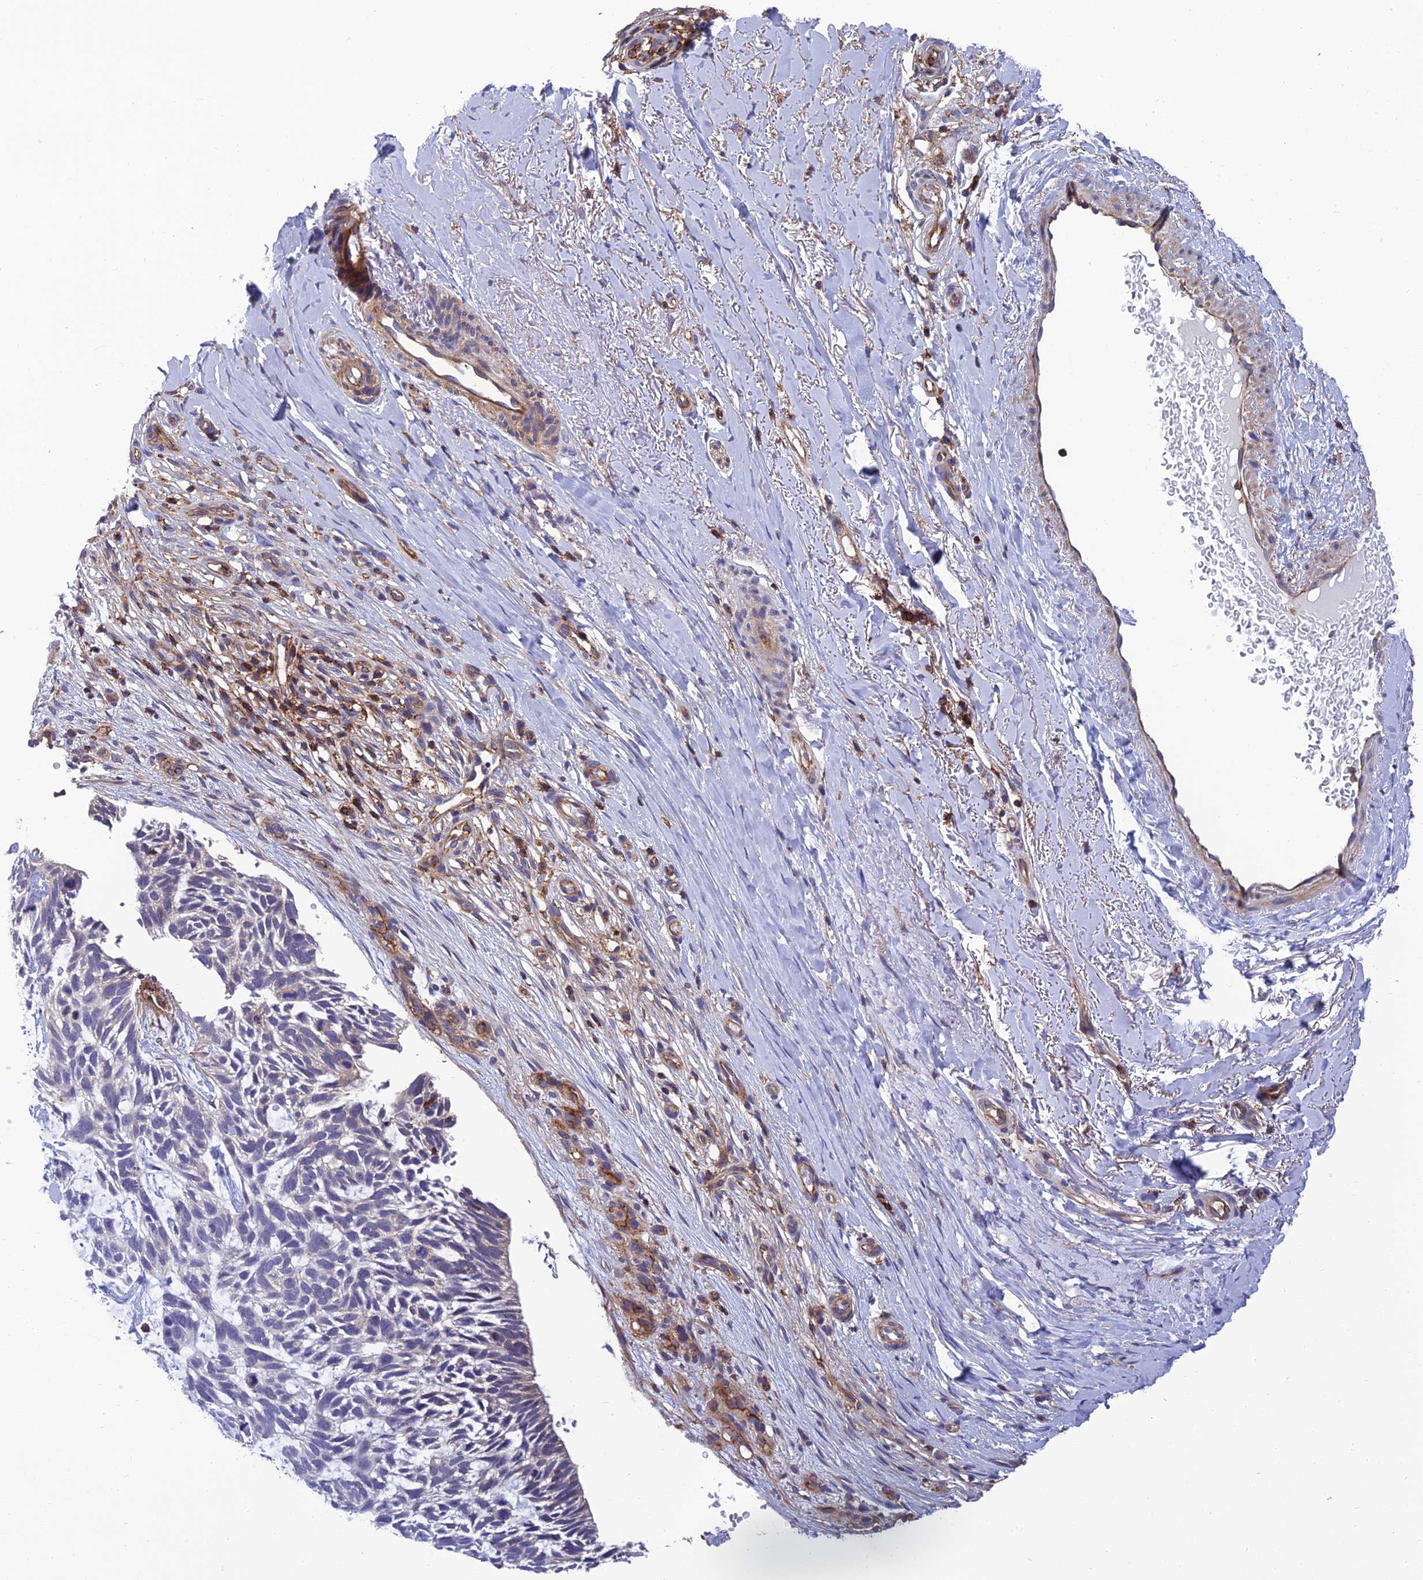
{"staining": {"intensity": "negative", "quantity": "none", "location": "none"}, "tissue": "skin cancer", "cell_type": "Tumor cells", "image_type": "cancer", "snomed": [{"axis": "morphology", "description": "Basal cell carcinoma"}, {"axis": "topography", "description": "Skin"}], "caption": "A high-resolution photomicrograph shows immunohistochemistry staining of skin cancer, which exhibits no significant staining in tumor cells.", "gene": "PPP1R18", "patient": {"sex": "male", "age": 88}}